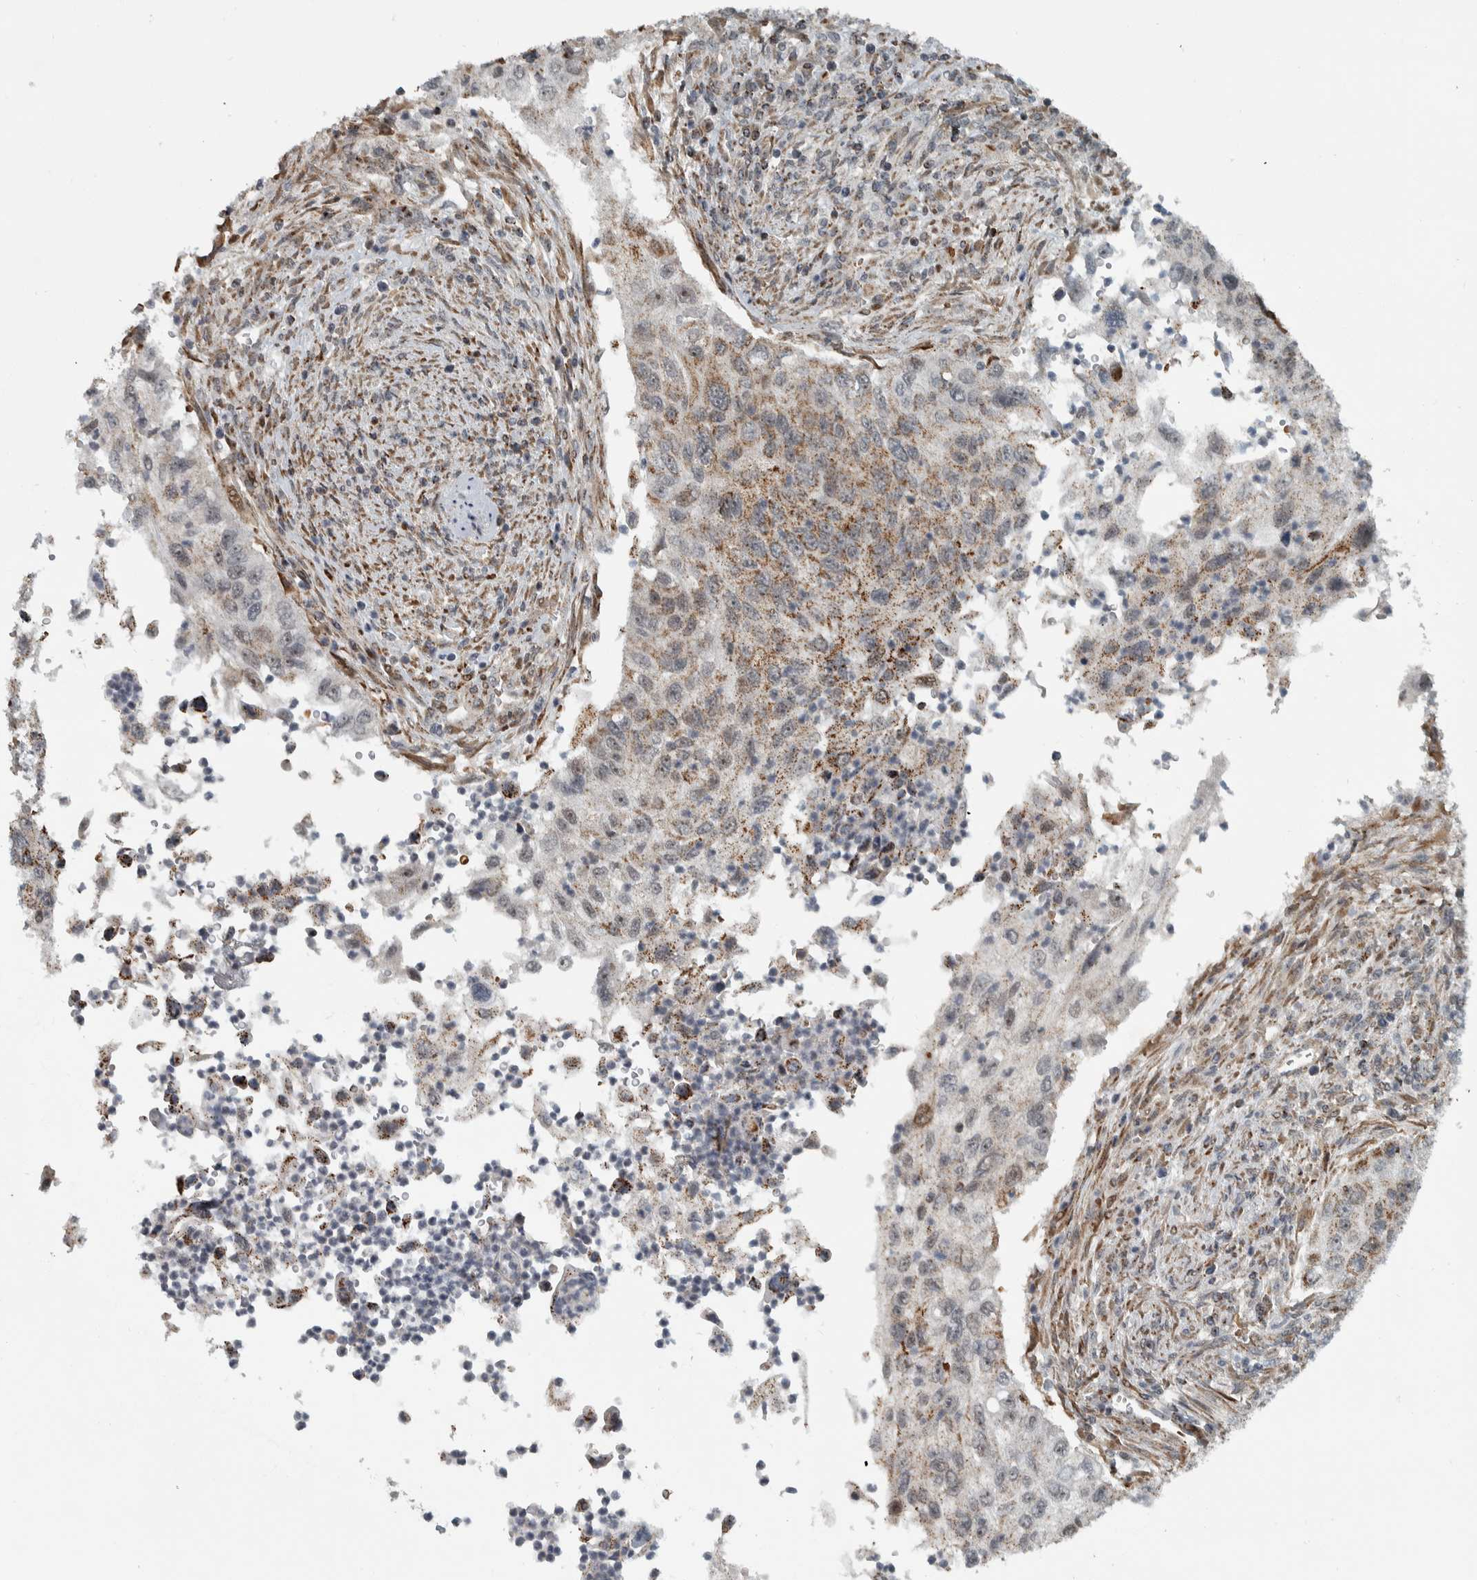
{"staining": {"intensity": "weak", "quantity": ">75%", "location": "cytoplasmic/membranous"}, "tissue": "urothelial cancer", "cell_type": "Tumor cells", "image_type": "cancer", "snomed": [{"axis": "morphology", "description": "Urothelial carcinoma, High grade"}, {"axis": "topography", "description": "Urinary bladder"}], "caption": "Protein analysis of urothelial cancer tissue shows weak cytoplasmic/membranous expression in approximately >75% of tumor cells. (IHC, brightfield microscopy, high magnification).", "gene": "PPM1K", "patient": {"sex": "female", "age": 60}}